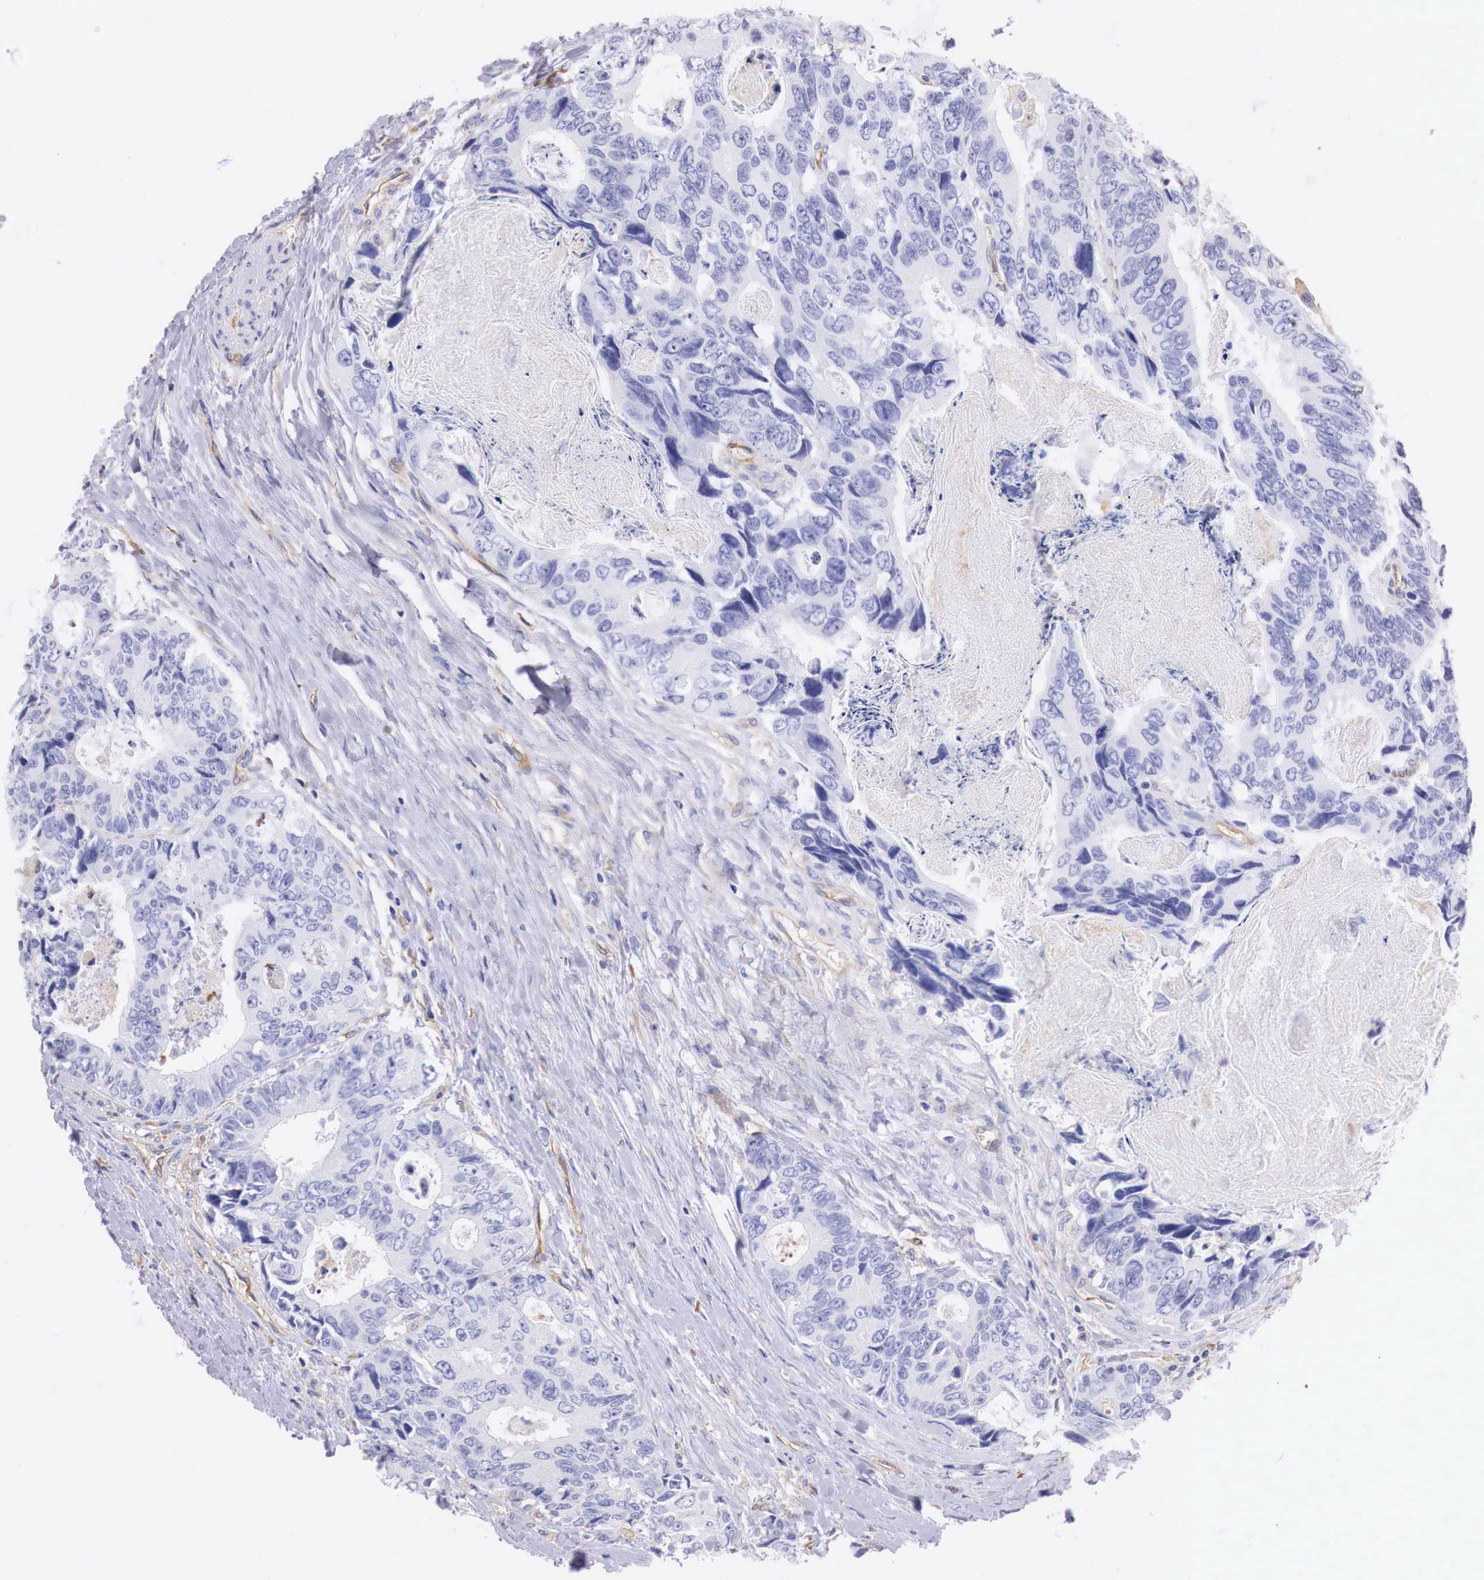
{"staining": {"intensity": "negative", "quantity": "none", "location": "none"}, "tissue": "colorectal cancer", "cell_type": "Tumor cells", "image_type": "cancer", "snomed": [{"axis": "morphology", "description": "Adenocarcinoma, NOS"}, {"axis": "topography", "description": "Rectum"}], "caption": "Immunohistochemical staining of colorectal cancer demonstrates no significant positivity in tumor cells.", "gene": "RDX", "patient": {"sex": "female", "age": 67}}